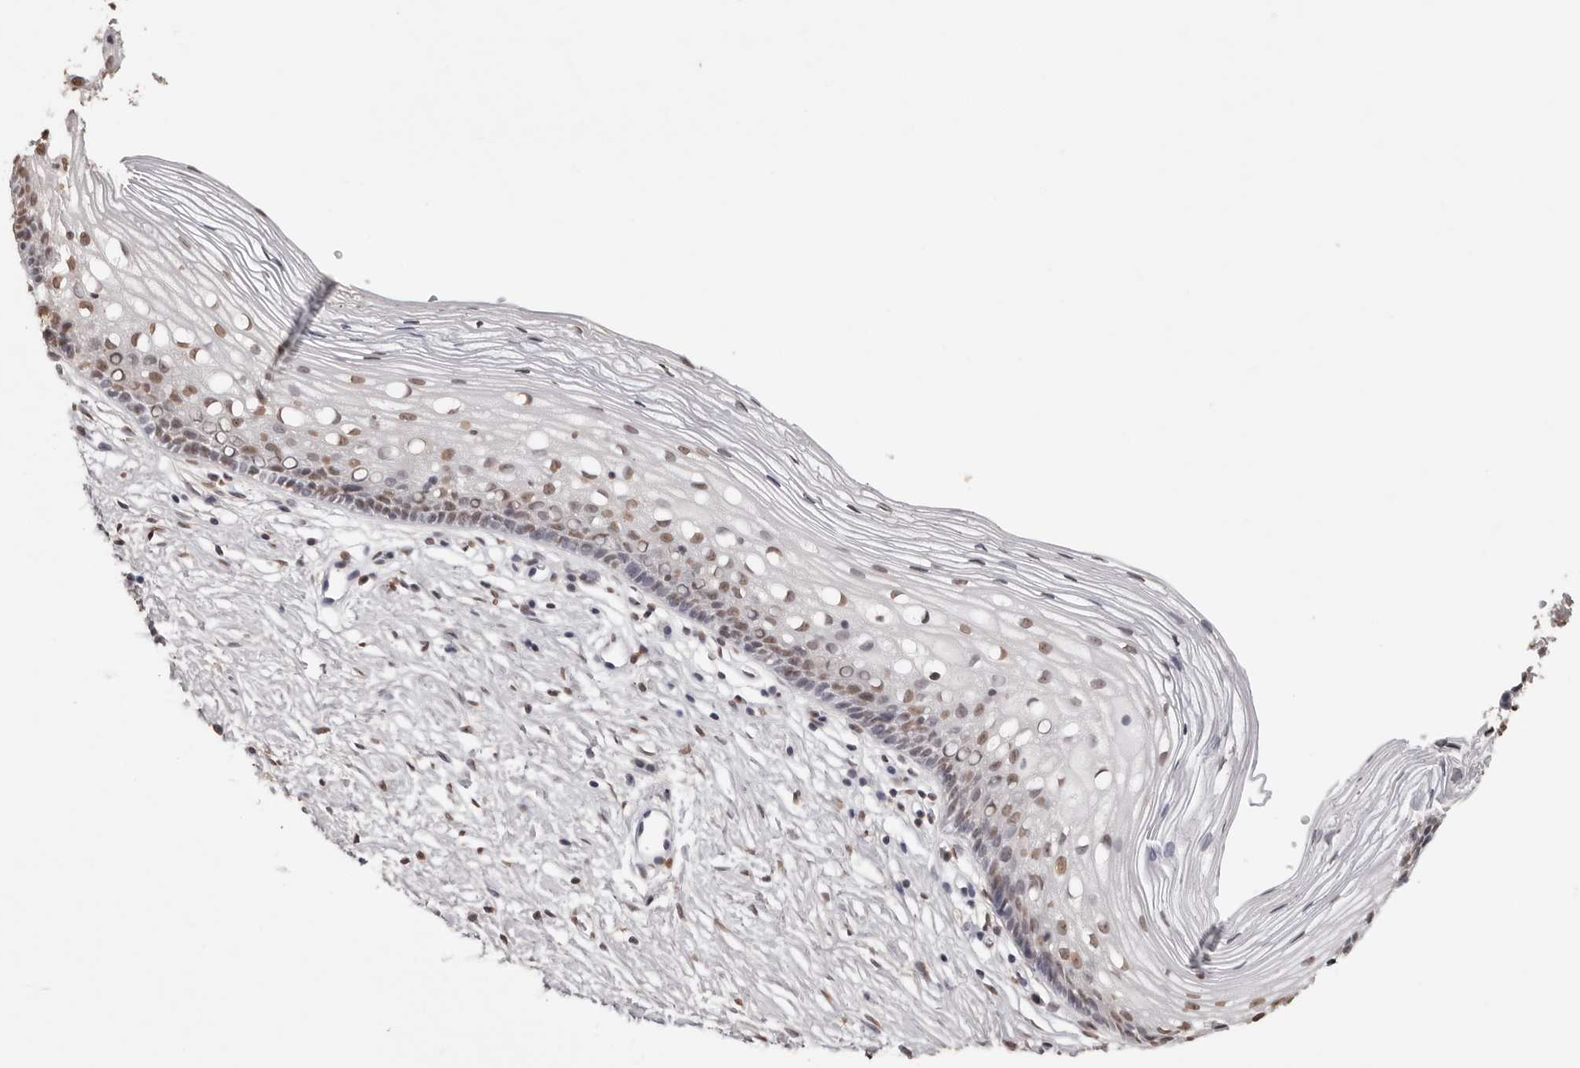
{"staining": {"intensity": "moderate", "quantity": "<25%", "location": "nuclear"}, "tissue": "cervix", "cell_type": "Glandular cells", "image_type": "normal", "snomed": [{"axis": "morphology", "description": "Normal tissue, NOS"}, {"axis": "topography", "description": "Cervix"}], "caption": "Immunohistochemical staining of benign cervix shows low levels of moderate nuclear staining in about <25% of glandular cells. The protein of interest is stained brown, and the nuclei are stained in blue (DAB (3,3'-diaminobenzidine) IHC with brightfield microscopy, high magnification).", "gene": "OLIG3", "patient": {"sex": "female", "age": 27}}